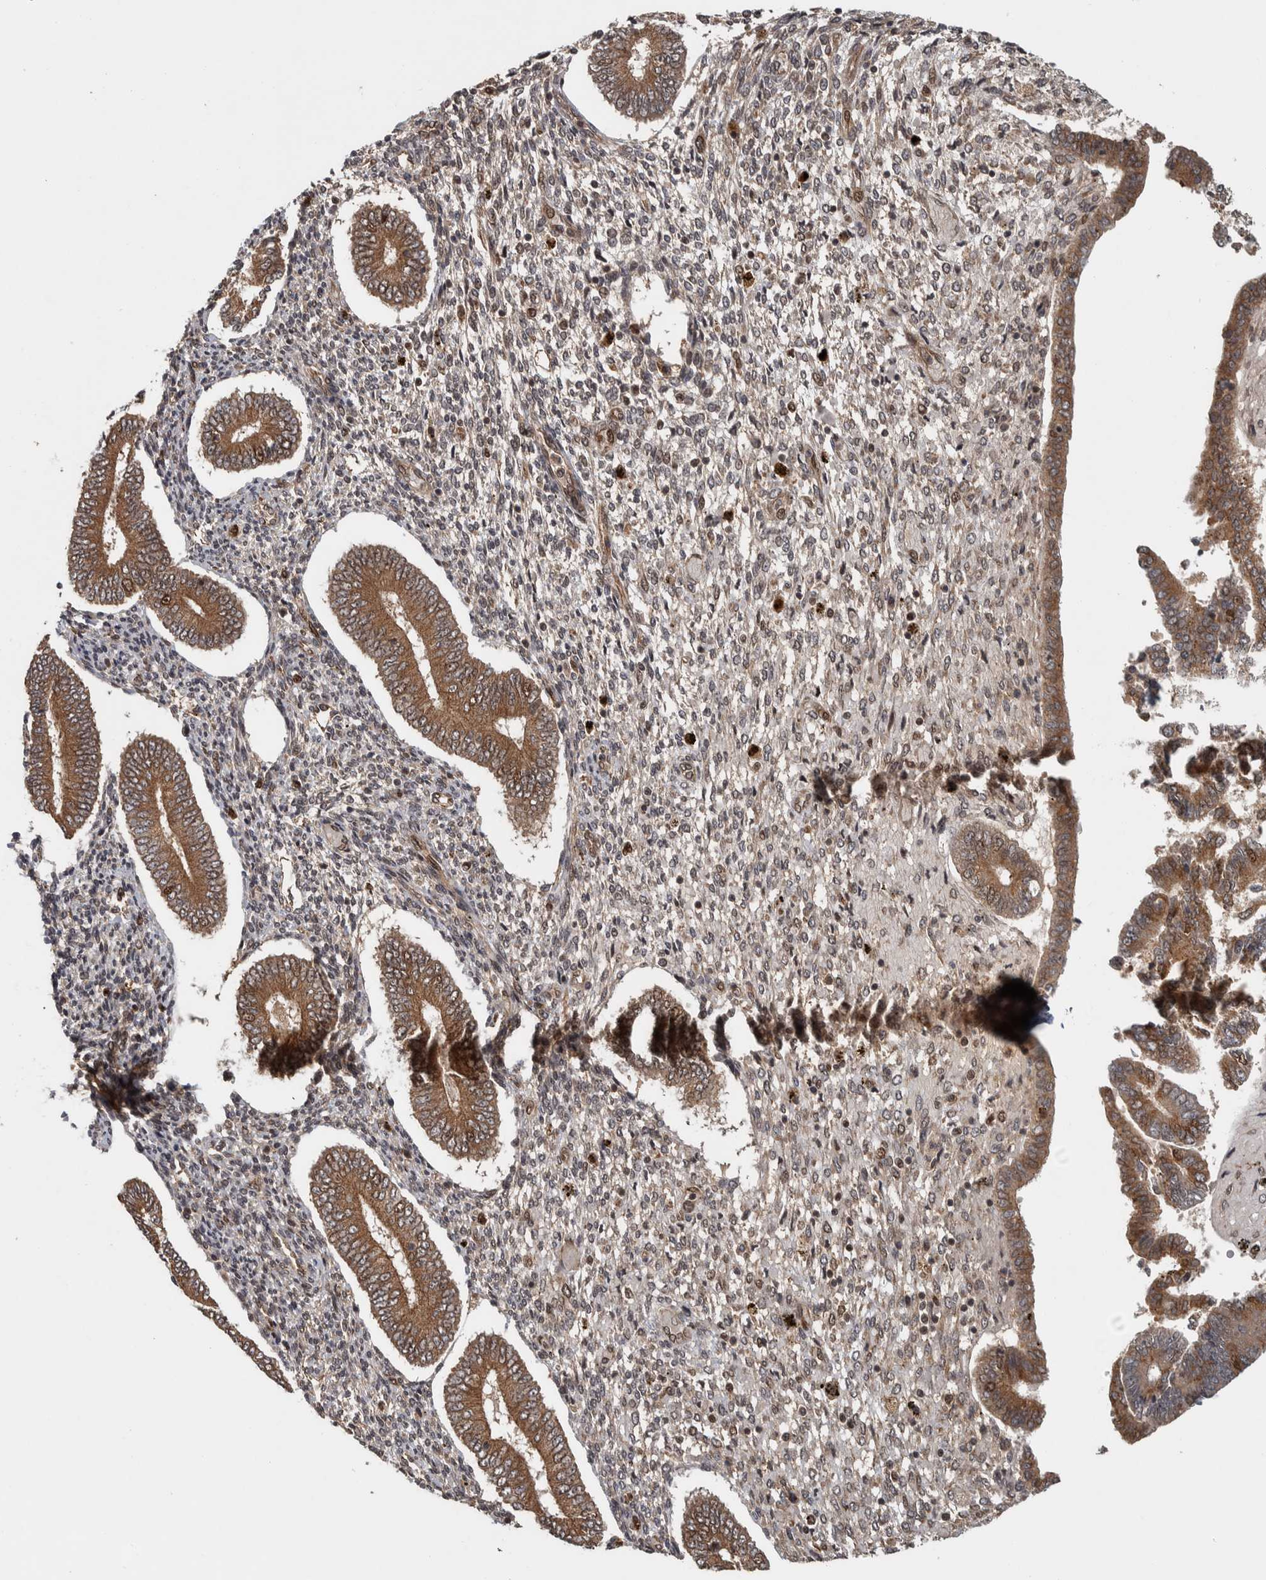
{"staining": {"intensity": "weak", "quantity": "25%-75%", "location": "nuclear"}, "tissue": "endometrium", "cell_type": "Cells in endometrial stroma", "image_type": "normal", "snomed": [{"axis": "morphology", "description": "Normal tissue, NOS"}, {"axis": "topography", "description": "Endometrium"}], "caption": "A low amount of weak nuclear expression is present in about 25%-75% of cells in endometrial stroma in unremarkable endometrium.", "gene": "RPS6KA4", "patient": {"sex": "female", "age": 42}}